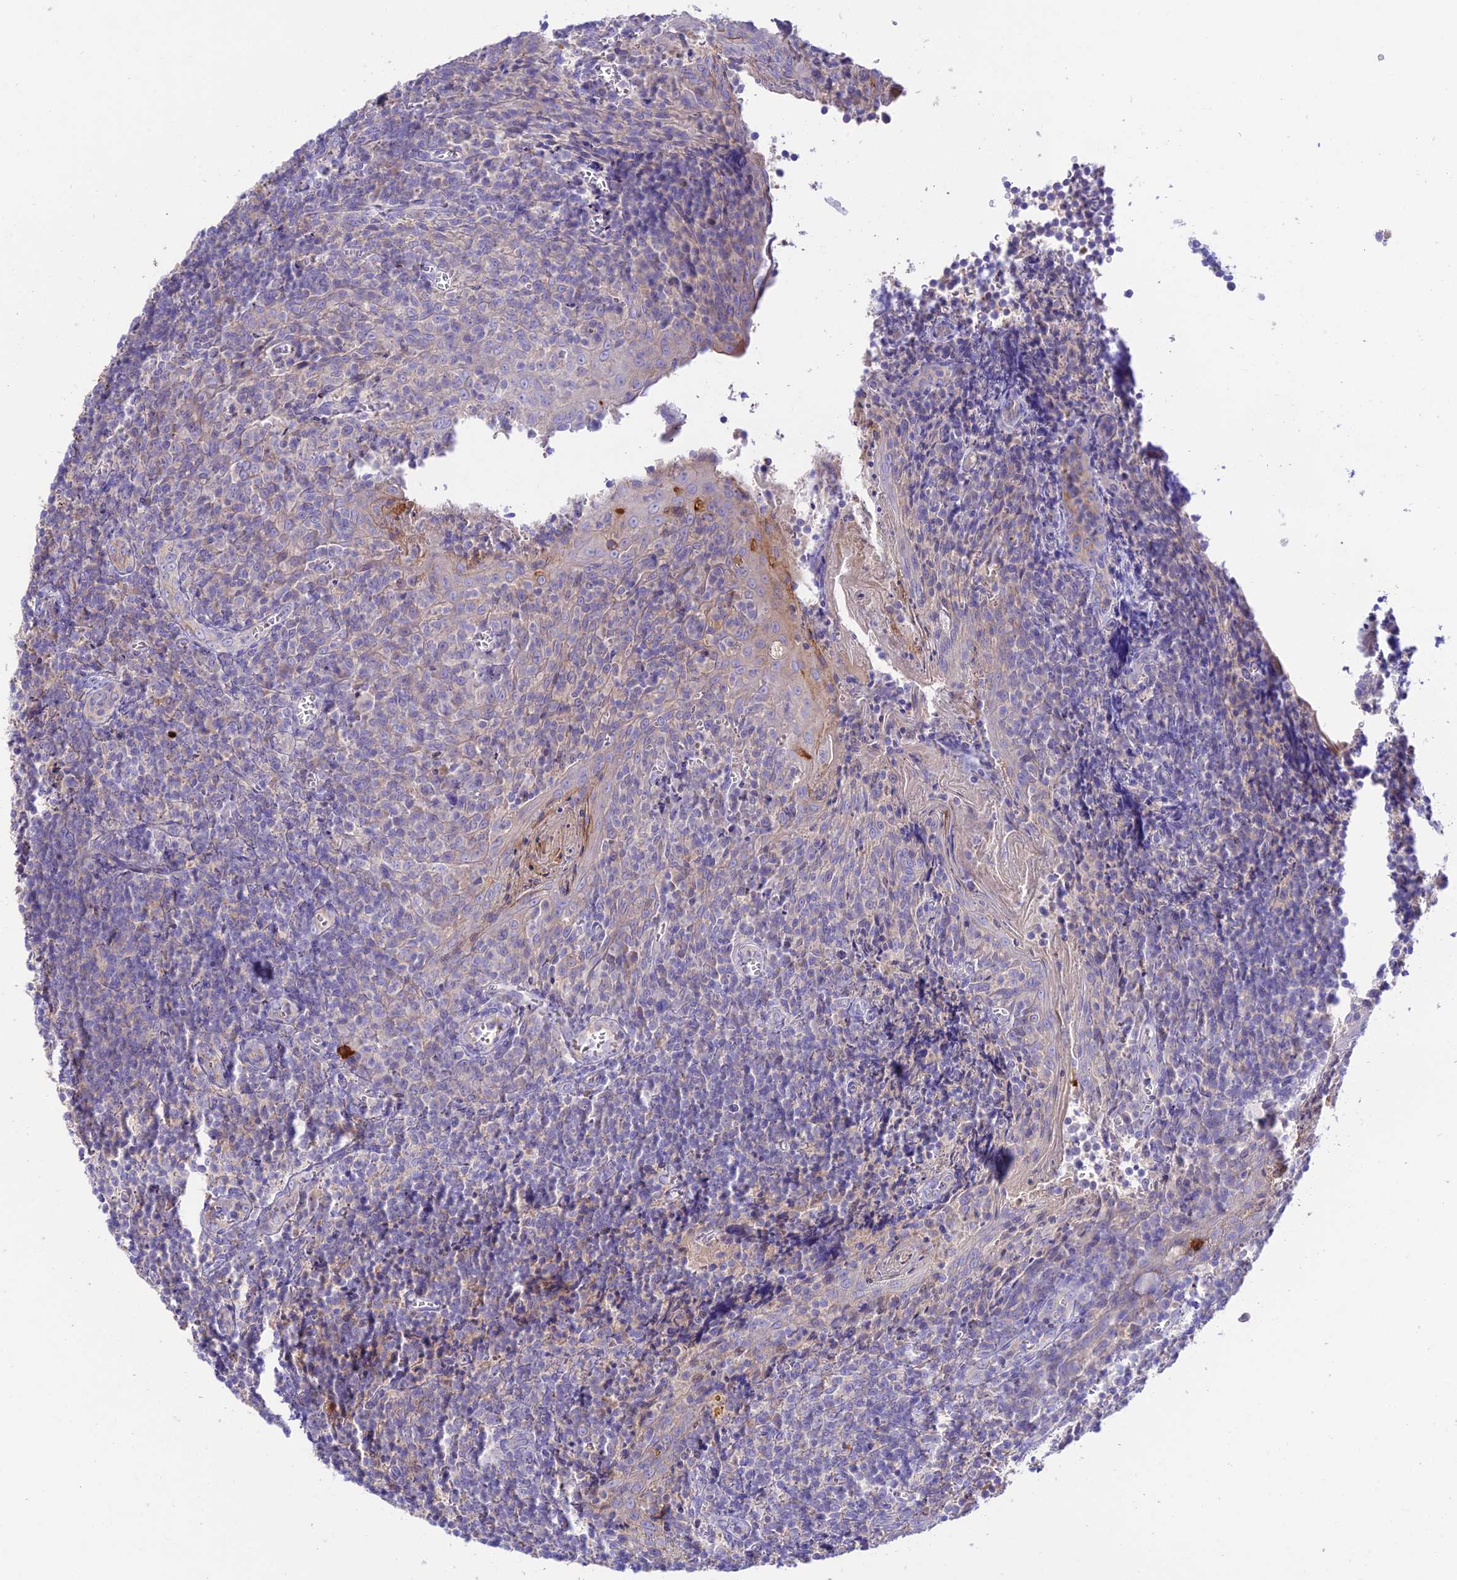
{"staining": {"intensity": "negative", "quantity": "none", "location": "none"}, "tissue": "tonsil", "cell_type": "Germinal center cells", "image_type": "normal", "snomed": [{"axis": "morphology", "description": "Normal tissue, NOS"}, {"axis": "topography", "description": "Tonsil"}], "caption": "High magnification brightfield microscopy of benign tonsil stained with DAB (3,3'-diaminobenzidine) (brown) and counterstained with hematoxylin (blue): germinal center cells show no significant expression.", "gene": "NLRP9", "patient": {"sex": "male", "age": 27}}